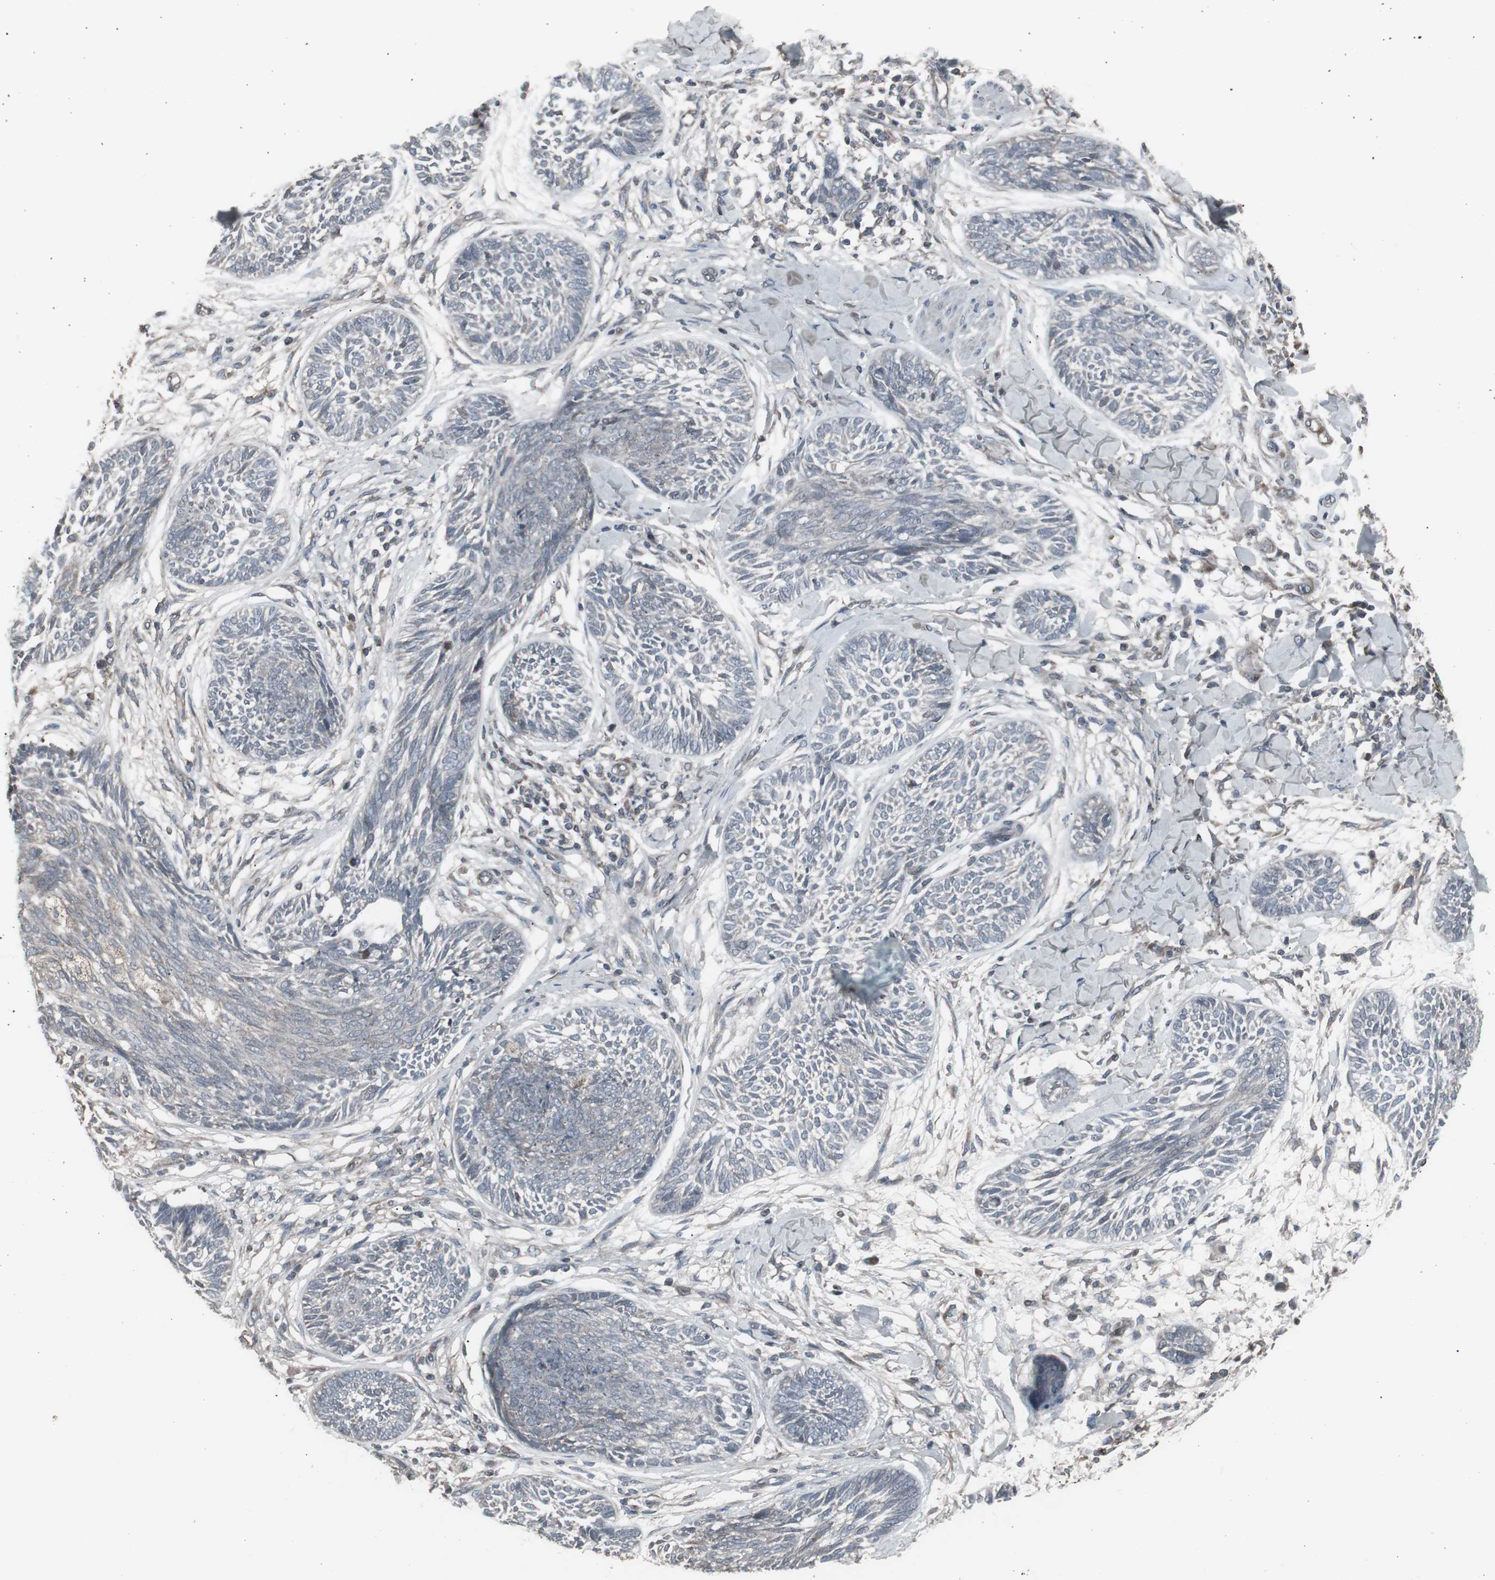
{"staining": {"intensity": "negative", "quantity": "none", "location": "none"}, "tissue": "skin cancer", "cell_type": "Tumor cells", "image_type": "cancer", "snomed": [{"axis": "morphology", "description": "Papilloma, NOS"}, {"axis": "morphology", "description": "Basal cell carcinoma"}, {"axis": "topography", "description": "Skin"}], "caption": "Immunohistochemical staining of human skin basal cell carcinoma exhibits no significant positivity in tumor cells.", "gene": "SSTR2", "patient": {"sex": "male", "age": 87}}